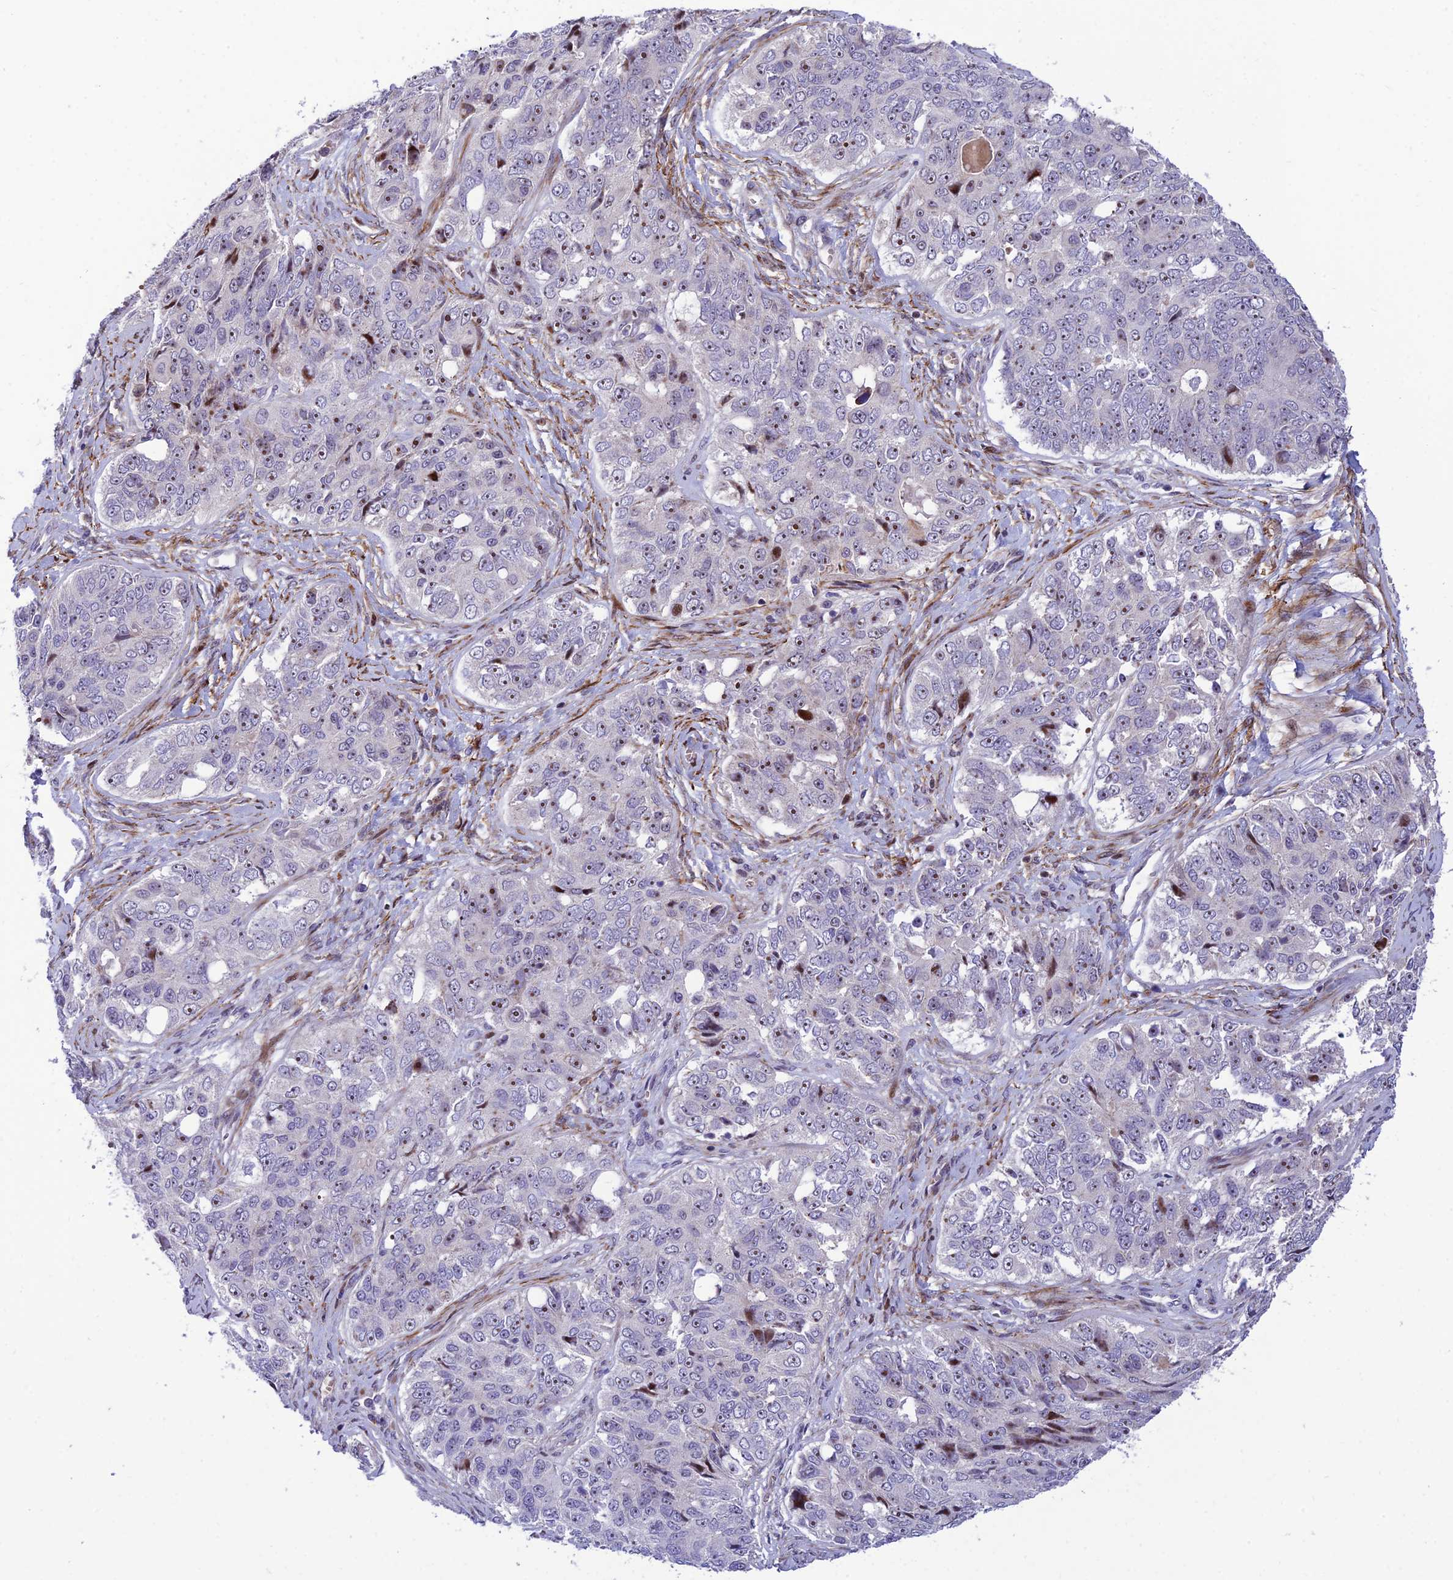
{"staining": {"intensity": "moderate", "quantity": "<25%", "location": "nuclear"}, "tissue": "ovarian cancer", "cell_type": "Tumor cells", "image_type": "cancer", "snomed": [{"axis": "morphology", "description": "Carcinoma, endometroid"}, {"axis": "topography", "description": "Ovary"}], "caption": "Immunohistochemical staining of ovarian cancer demonstrates moderate nuclear protein staining in about <25% of tumor cells.", "gene": "KBTBD7", "patient": {"sex": "female", "age": 51}}